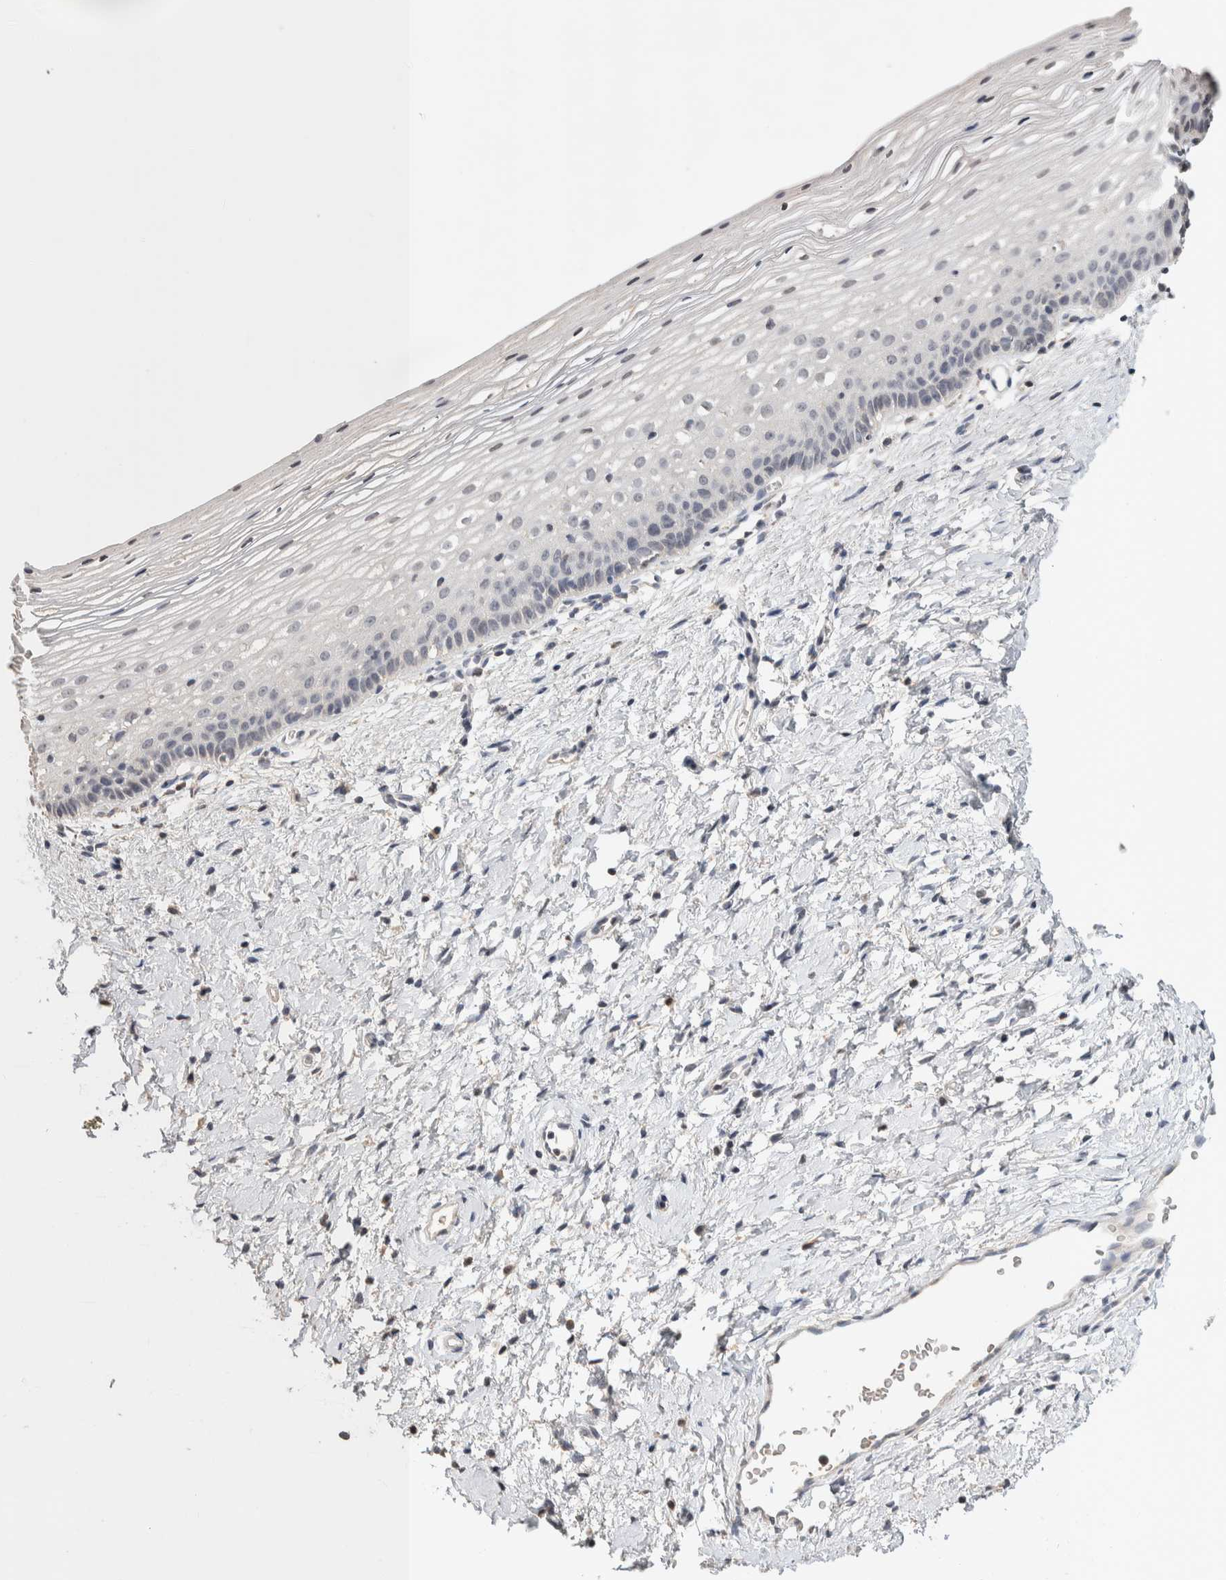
{"staining": {"intensity": "weak", "quantity": "<25%", "location": "cytoplasmic/membranous"}, "tissue": "cervix", "cell_type": "Glandular cells", "image_type": "normal", "snomed": [{"axis": "morphology", "description": "Normal tissue, NOS"}, {"axis": "topography", "description": "Cervix"}], "caption": "High magnification brightfield microscopy of benign cervix stained with DAB (3,3'-diaminobenzidine) (brown) and counterstained with hematoxylin (blue): glandular cells show no significant expression. (Stains: DAB immunohistochemistry with hematoxylin counter stain, Microscopy: brightfield microscopy at high magnification).", "gene": "CRAT", "patient": {"sex": "female", "age": 72}}